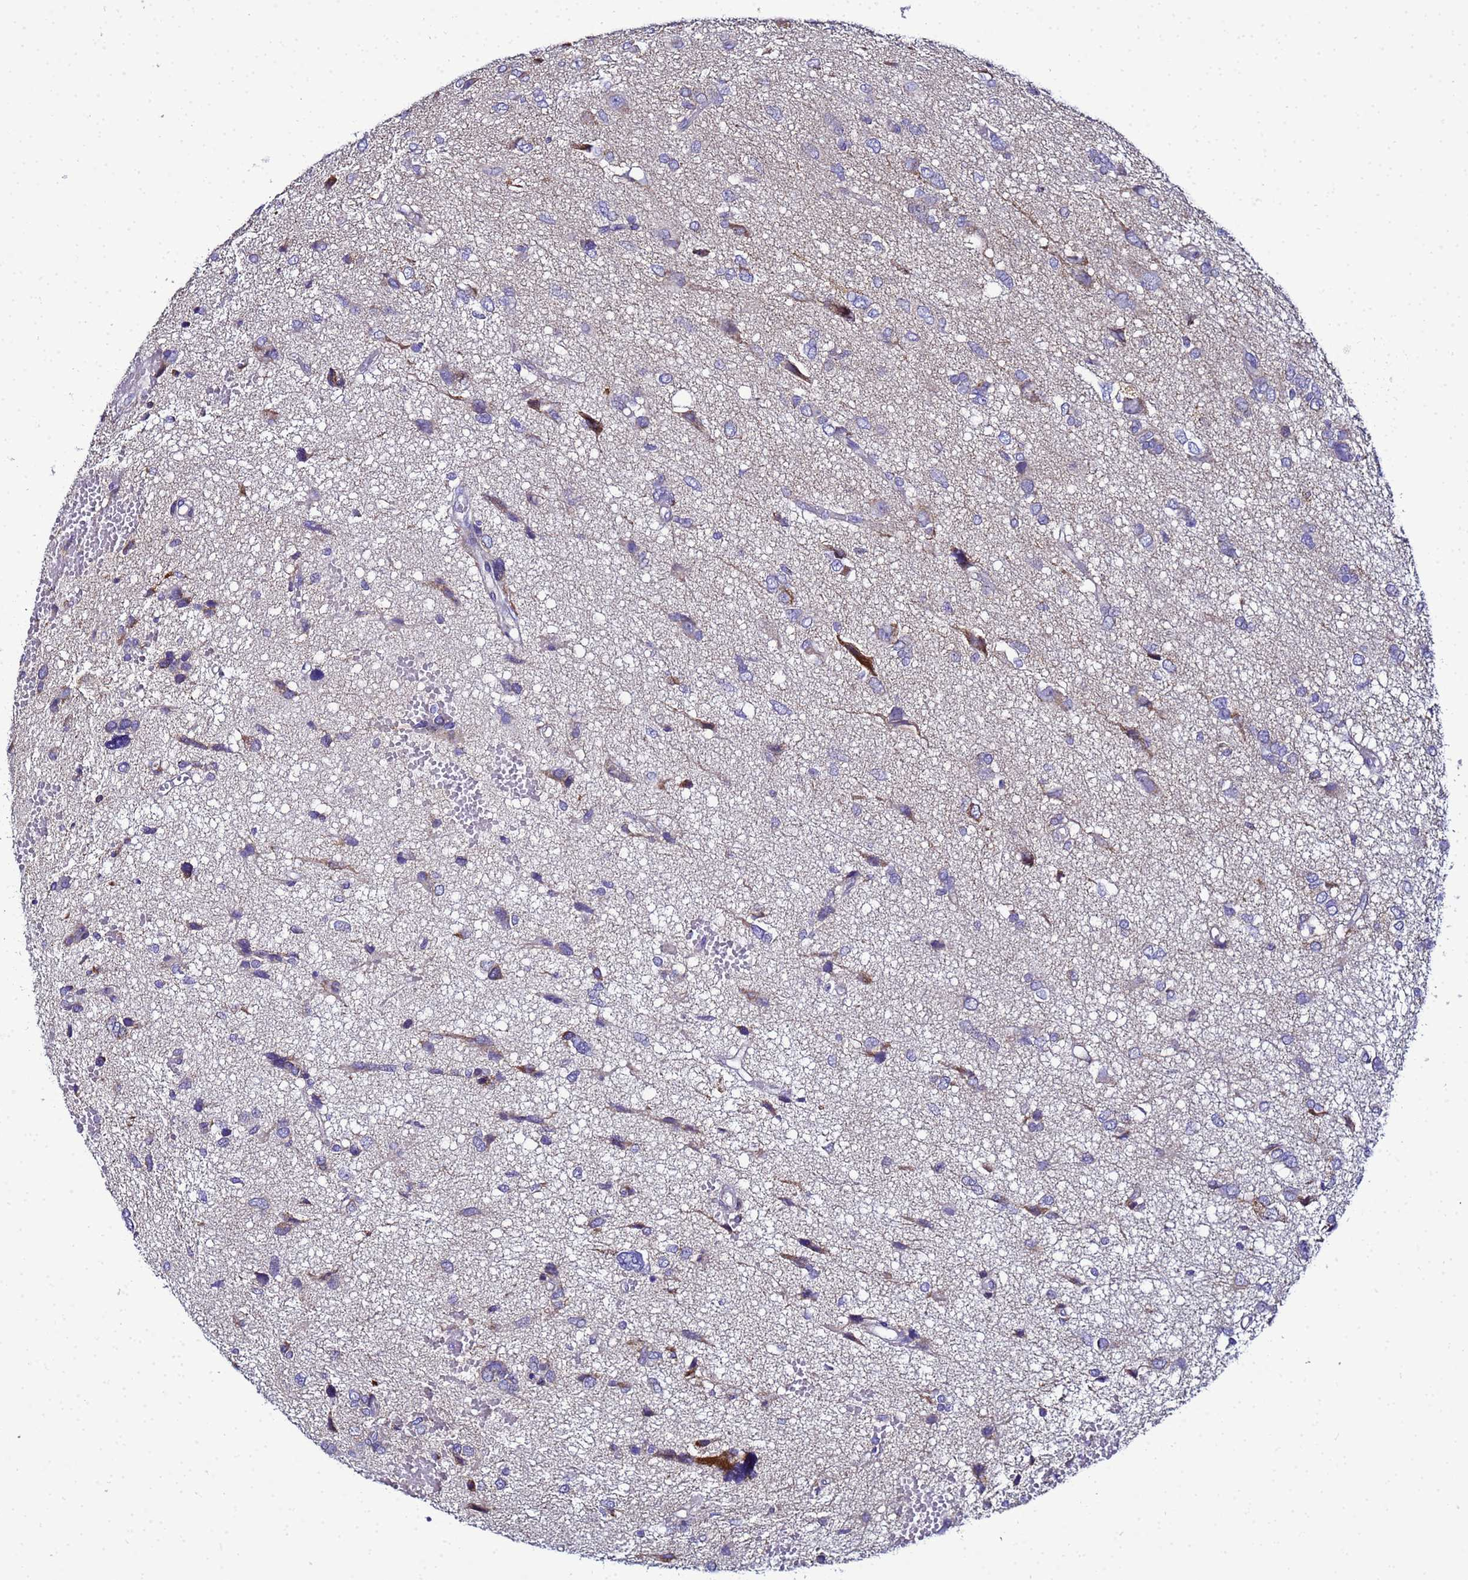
{"staining": {"intensity": "negative", "quantity": "none", "location": "none"}, "tissue": "glioma", "cell_type": "Tumor cells", "image_type": "cancer", "snomed": [{"axis": "morphology", "description": "Glioma, malignant, High grade"}, {"axis": "topography", "description": "Brain"}], "caption": "A photomicrograph of human malignant high-grade glioma is negative for staining in tumor cells.", "gene": "HIGD2A", "patient": {"sex": "female", "age": 59}}